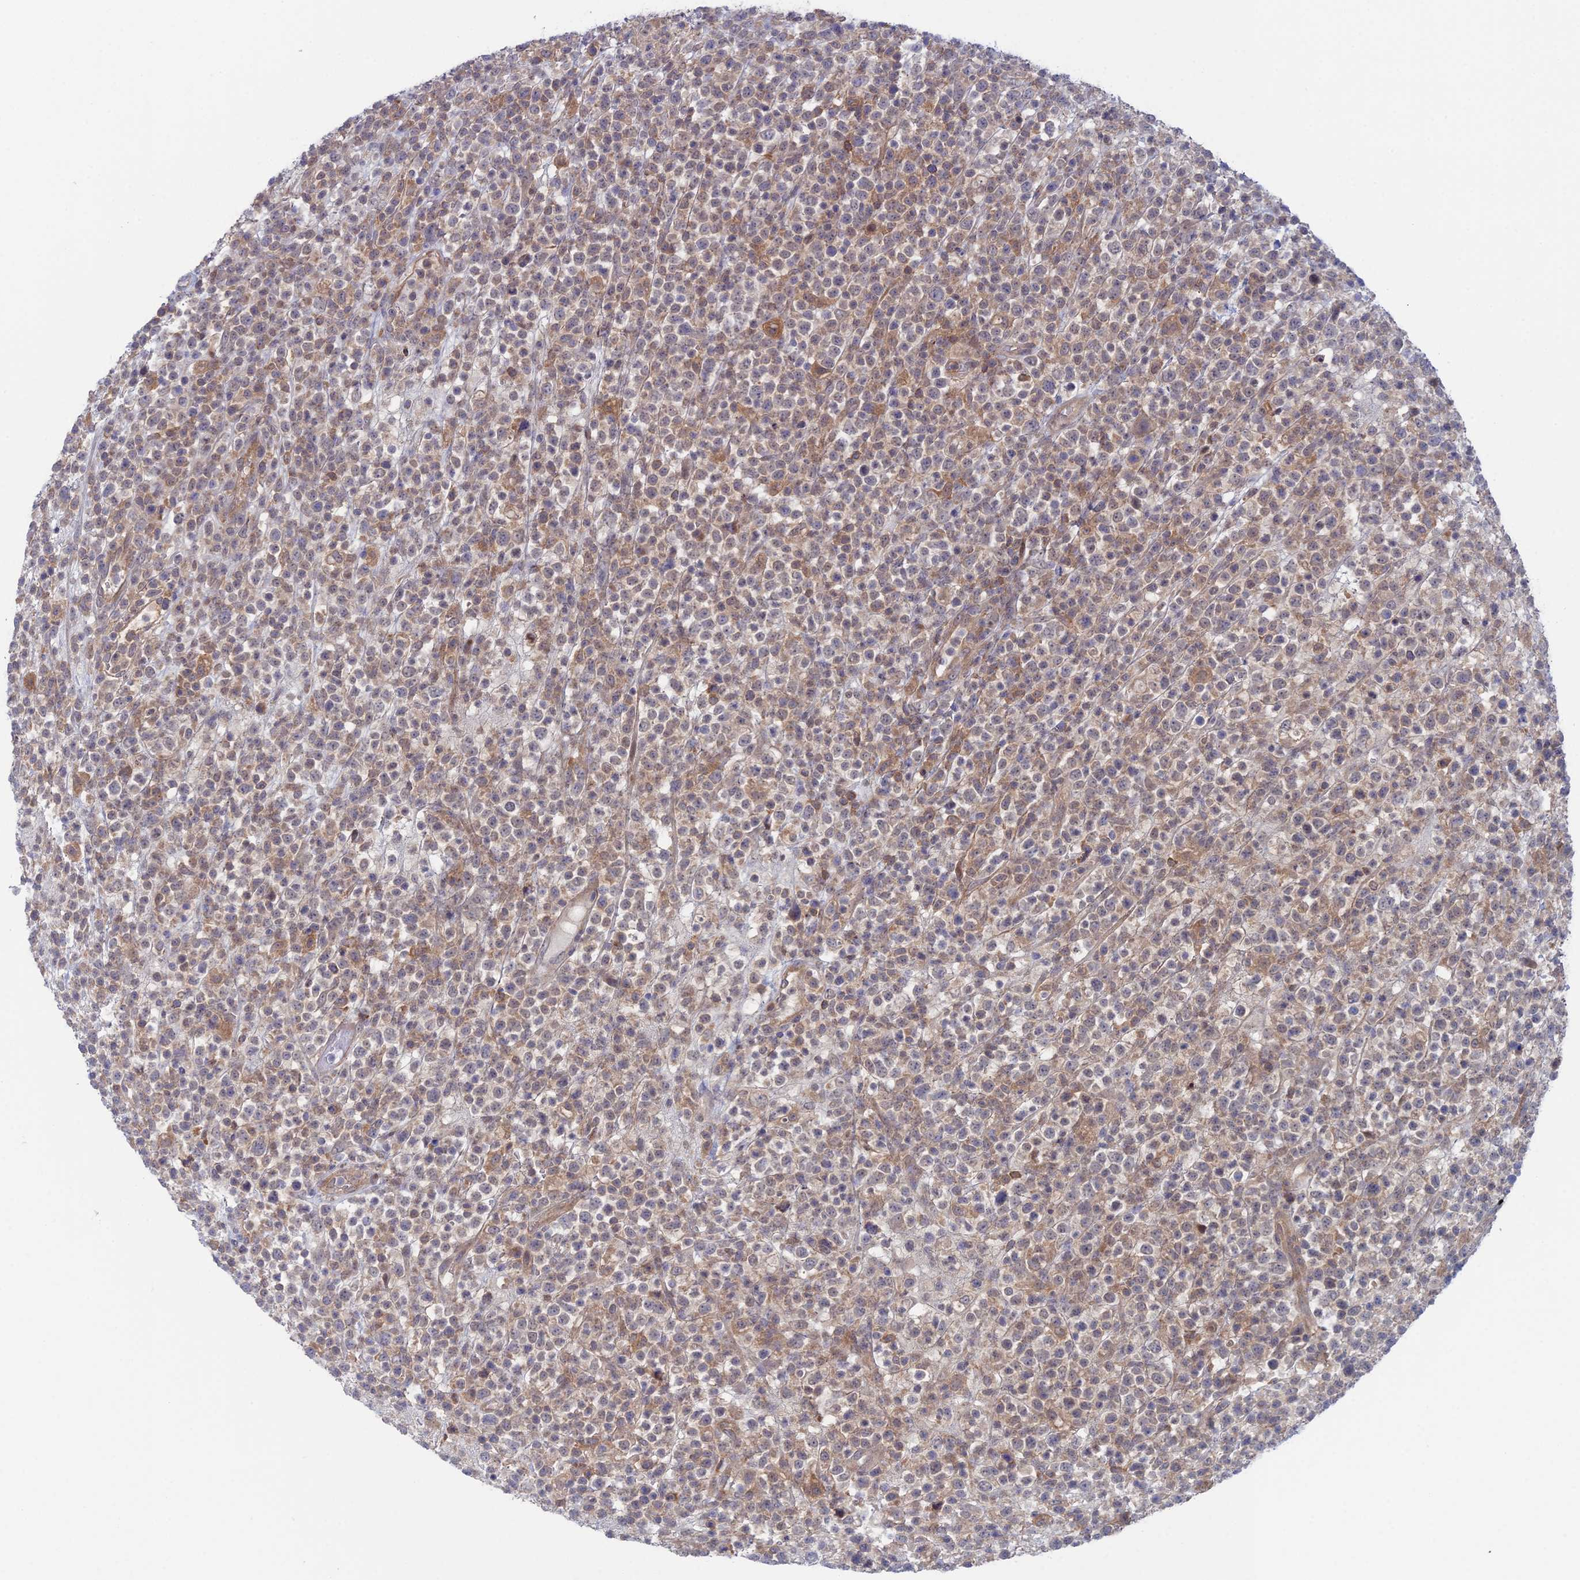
{"staining": {"intensity": "weak", "quantity": "25%-75%", "location": "cytoplasmic/membranous"}, "tissue": "lymphoma", "cell_type": "Tumor cells", "image_type": "cancer", "snomed": [{"axis": "morphology", "description": "Malignant lymphoma, non-Hodgkin's type, High grade"}, {"axis": "topography", "description": "Colon"}], "caption": "A photomicrograph showing weak cytoplasmic/membranous positivity in about 25%-75% of tumor cells in high-grade malignant lymphoma, non-Hodgkin's type, as visualized by brown immunohistochemical staining.", "gene": "ABHD1", "patient": {"sex": "female", "age": 53}}